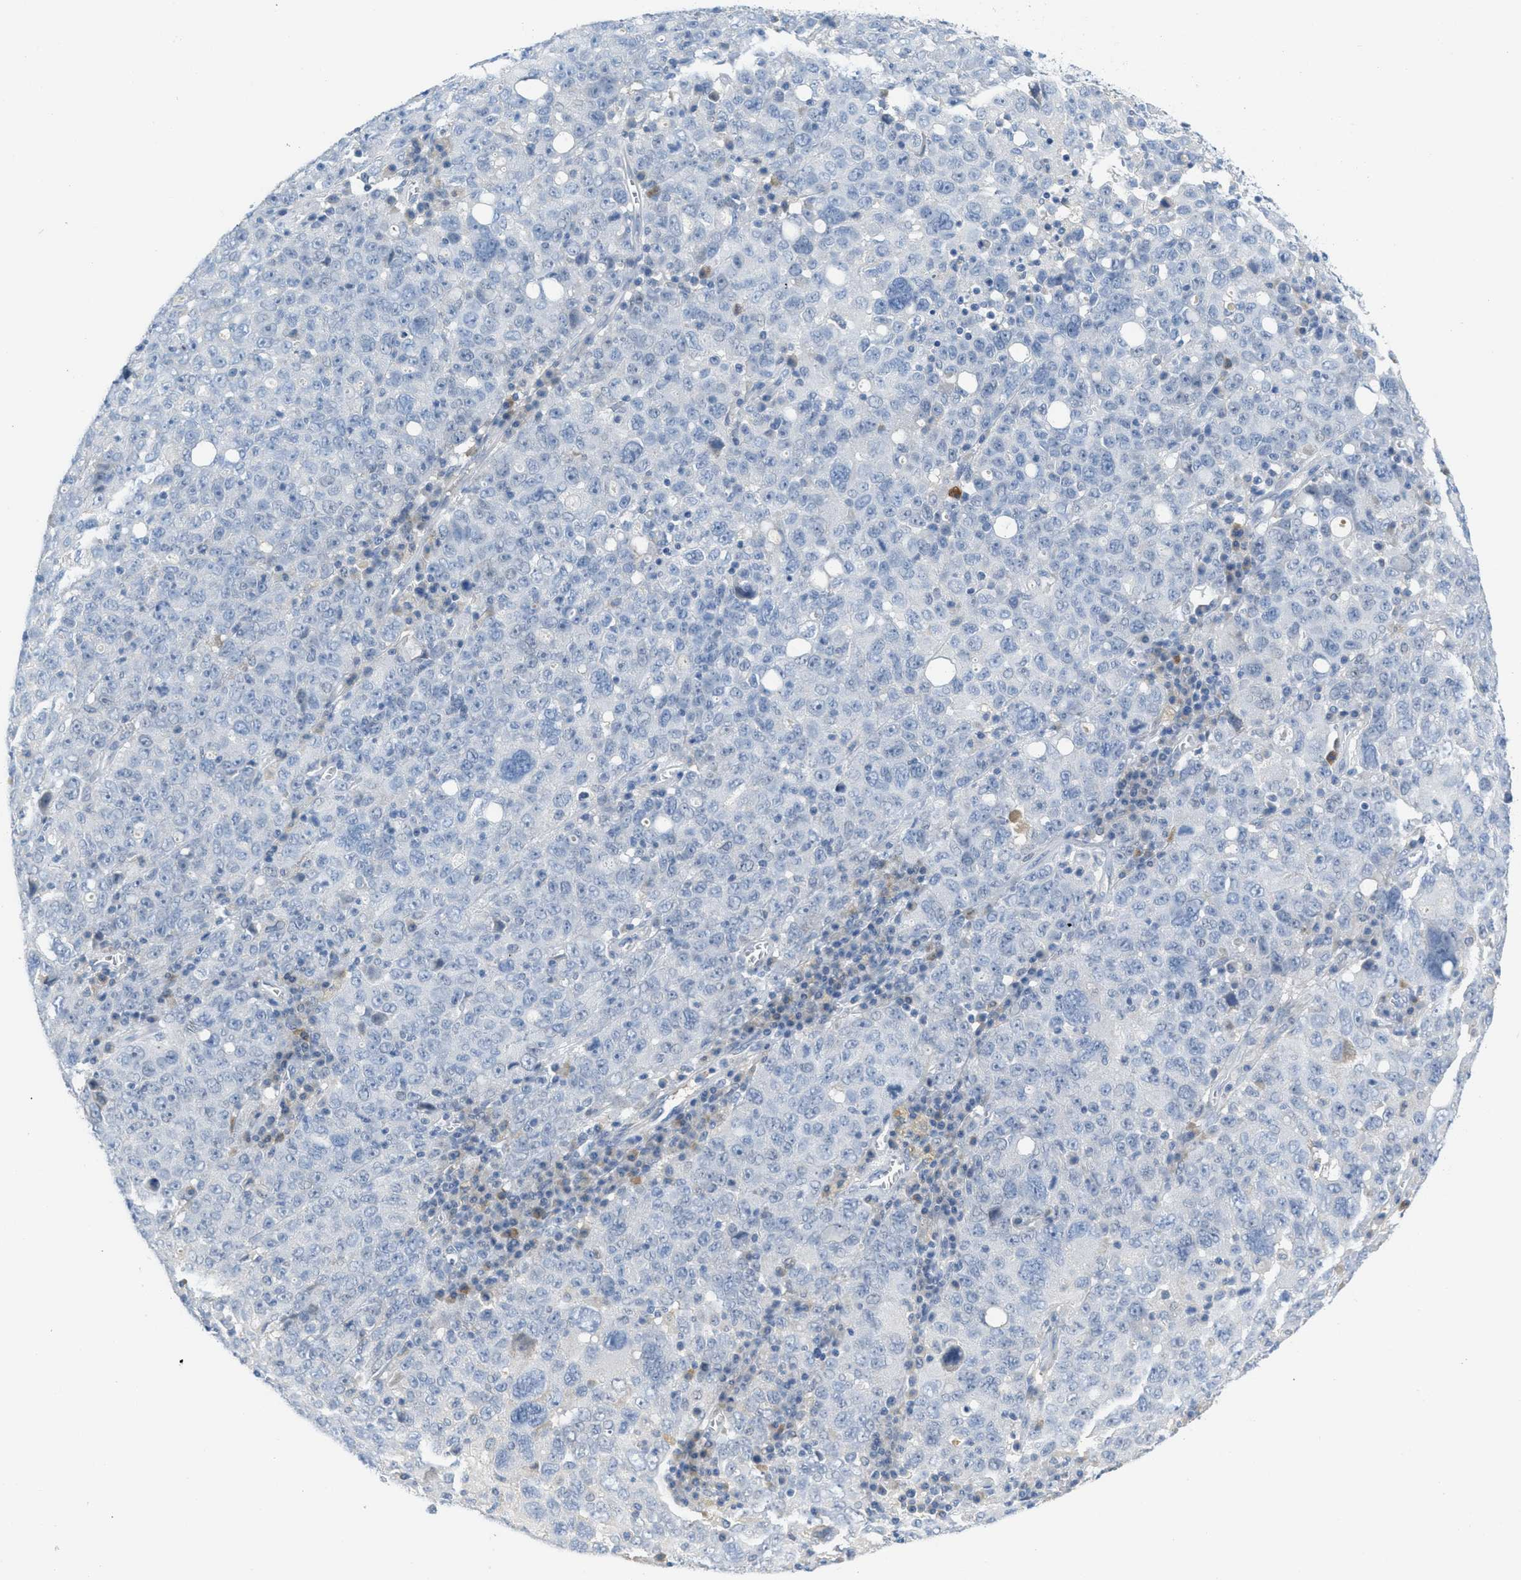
{"staining": {"intensity": "negative", "quantity": "none", "location": "none"}, "tissue": "ovarian cancer", "cell_type": "Tumor cells", "image_type": "cancer", "snomed": [{"axis": "morphology", "description": "Carcinoma, endometroid"}, {"axis": "topography", "description": "Ovary"}], "caption": "Micrograph shows no protein expression in tumor cells of ovarian endometroid carcinoma tissue.", "gene": "HSF2", "patient": {"sex": "female", "age": 62}}